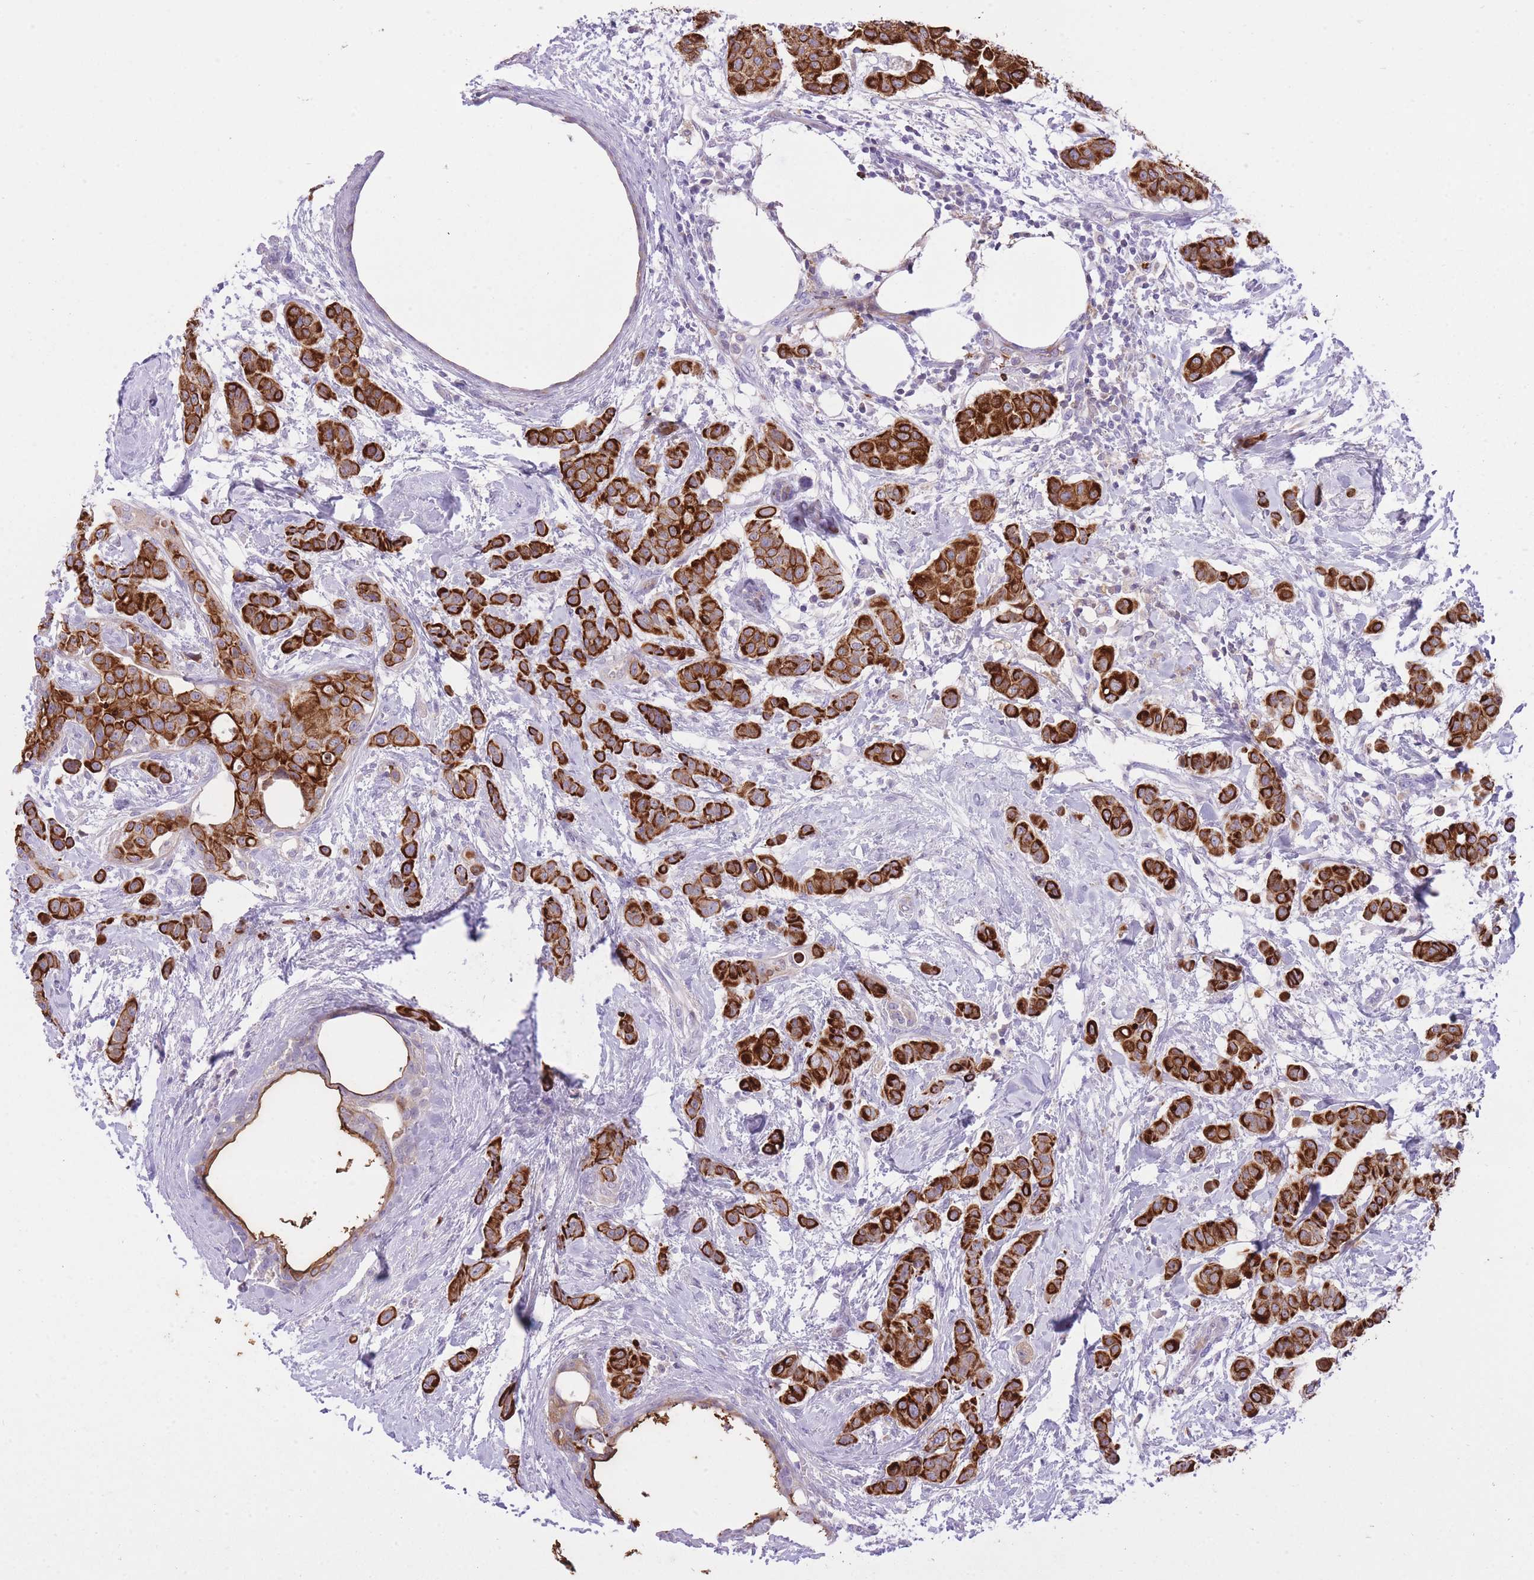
{"staining": {"intensity": "strong", "quantity": ">75%", "location": "cytoplasmic/membranous"}, "tissue": "breast cancer", "cell_type": "Tumor cells", "image_type": "cancer", "snomed": [{"axis": "morphology", "description": "Duct carcinoma"}, {"axis": "topography", "description": "Breast"}], "caption": "Strong cytoplasmic/membranous protein expression is appreciated in about >75% of tumor cells in breast cancer. Nuclei are stained in blue.", "gene": "MEIS3", "patient": {"sex": "female", "age": 40}}